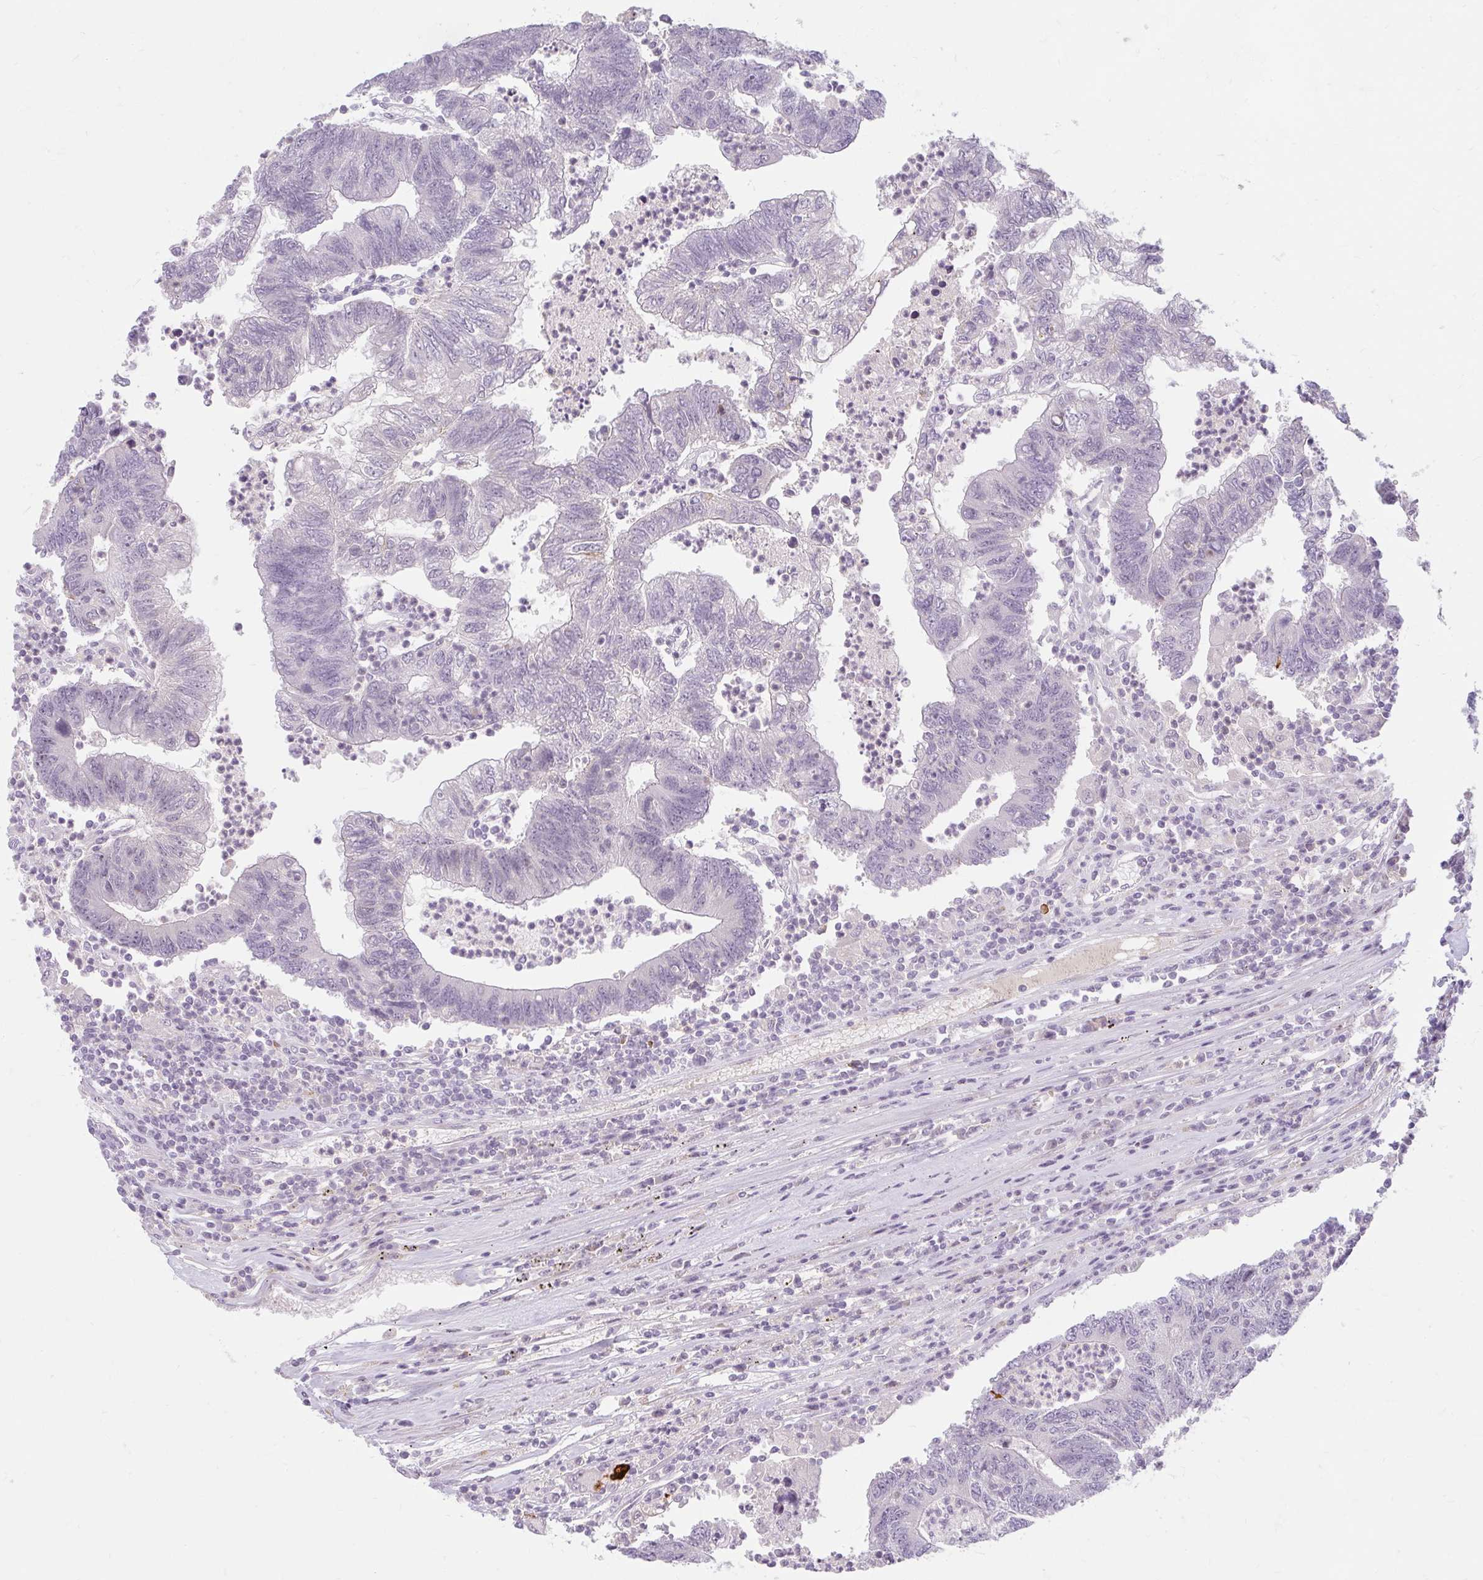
{"staining": {"intensity": "negative", "quantity": "none", "location": "none"}, "tissue": "colorectal cancer", "cell_type": "Tumor cells", "image_type": "cancer", "snomed": [{"axis": "morphology", "description": "Adenocarcinoma, NOS"}, {"axis": "topography", "description": "Colon"}], "caption": "This photomicrograph is of colorectal adenocarcinoma stained with immunohistochemistry to label a protein in brown with the nuclei are counter-stained blue. There is no expression in tumor cells. Nuclei are stained in blue.", "gene": "ZFYVE26", "patient": {"sex": "female", "age": 48}}